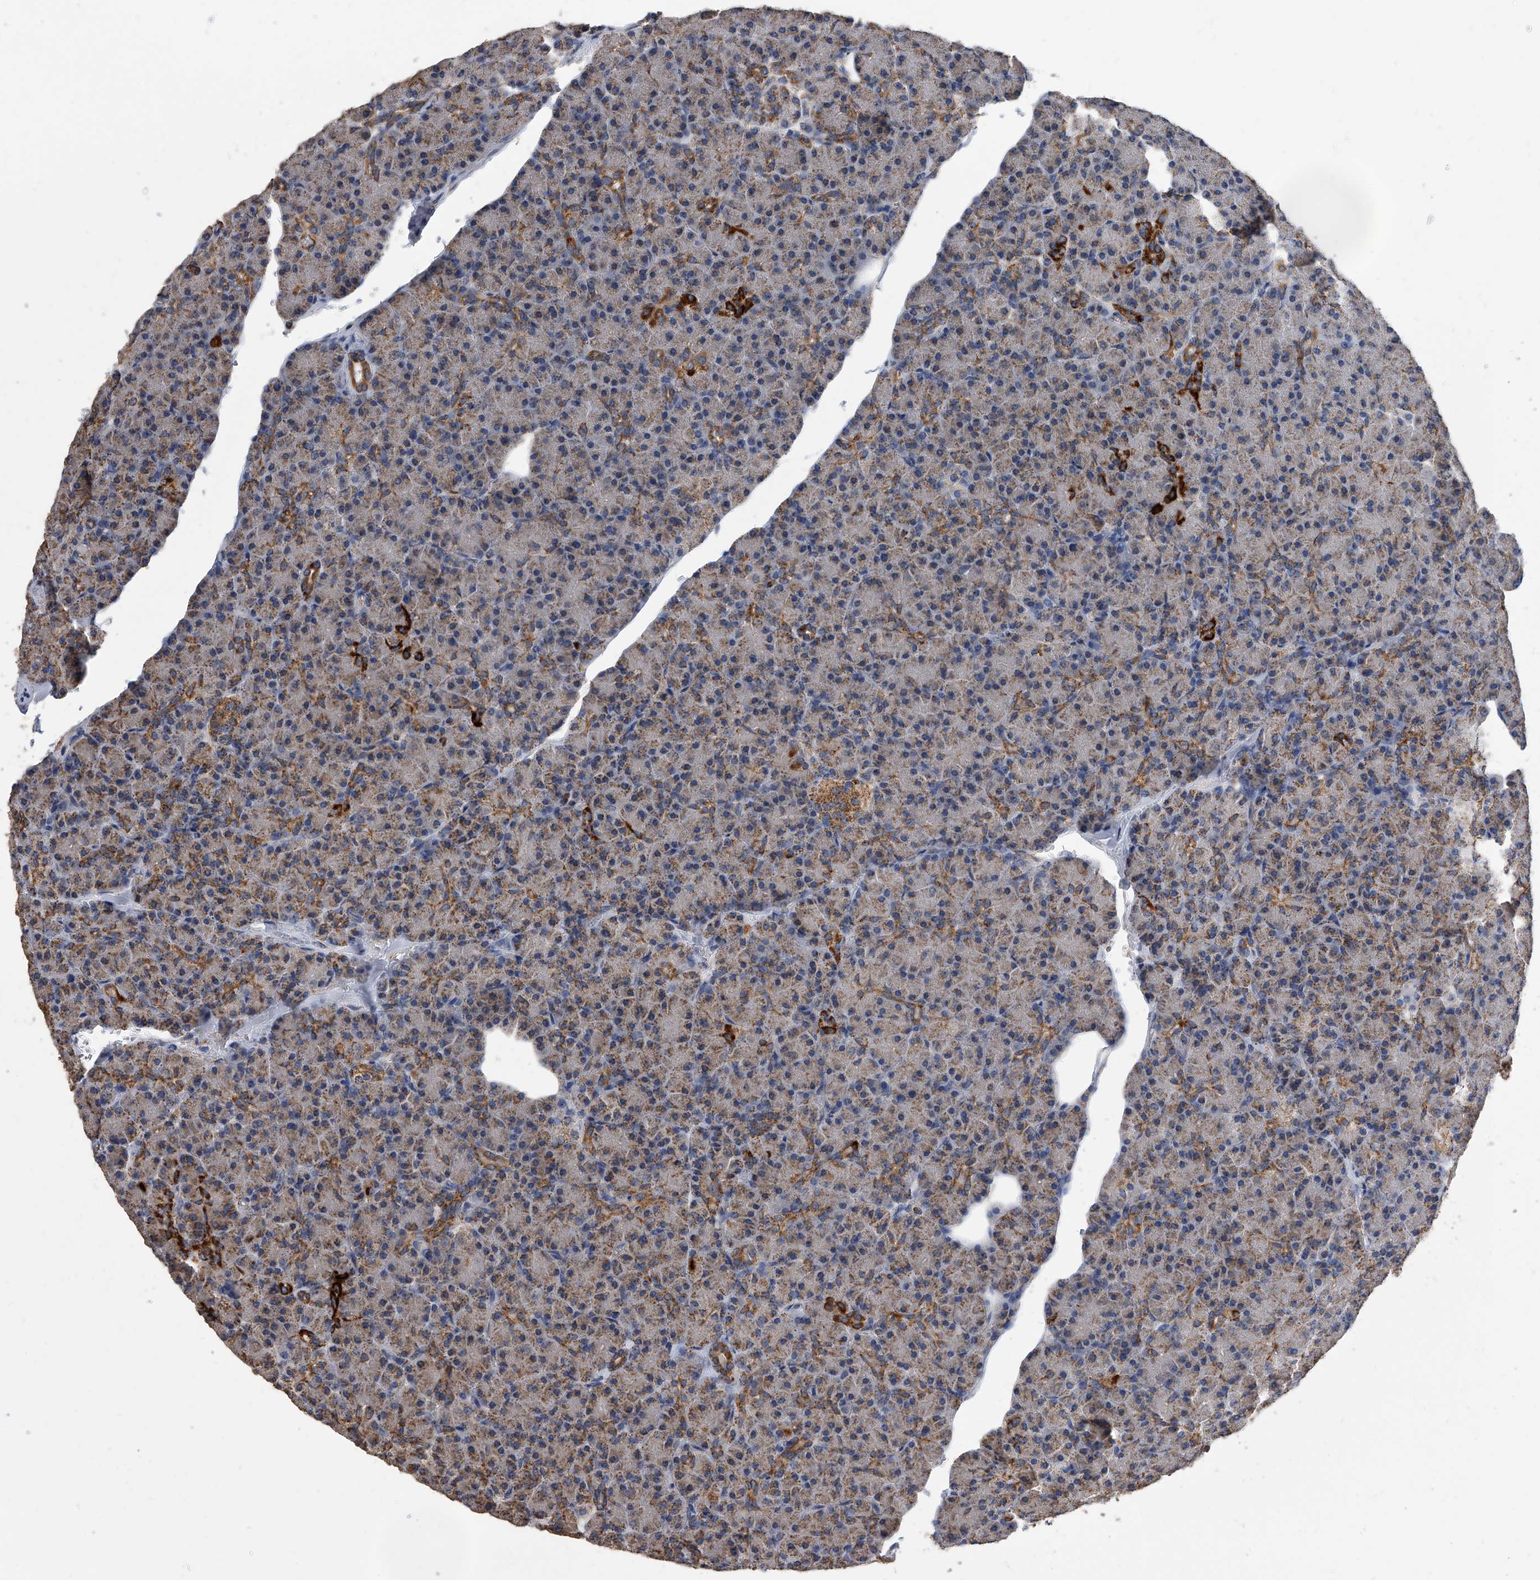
{"staining": {"intensity": "moderate", "quantity": "25%-75%", "location": "cytoplasmic/membranous"}, "tissue": "pancreas", "cell_type": "Exocrine glandular cells", "image_type": "normal", "snomed": [{"axis": "morphology", "description": "Normal tissue, NOS"}, {"axis": "topography", "description": "Pancreas"}], "caption": "Pancreas stained for a protein demonstrates moderate cytoplasmic/membranous positivity in exocrine glandular cells. (Brightfield microscopy of DAB IHC at high magnification).", "gene": "MRPL28", "patient": {"sex": "female", "age": 43}}